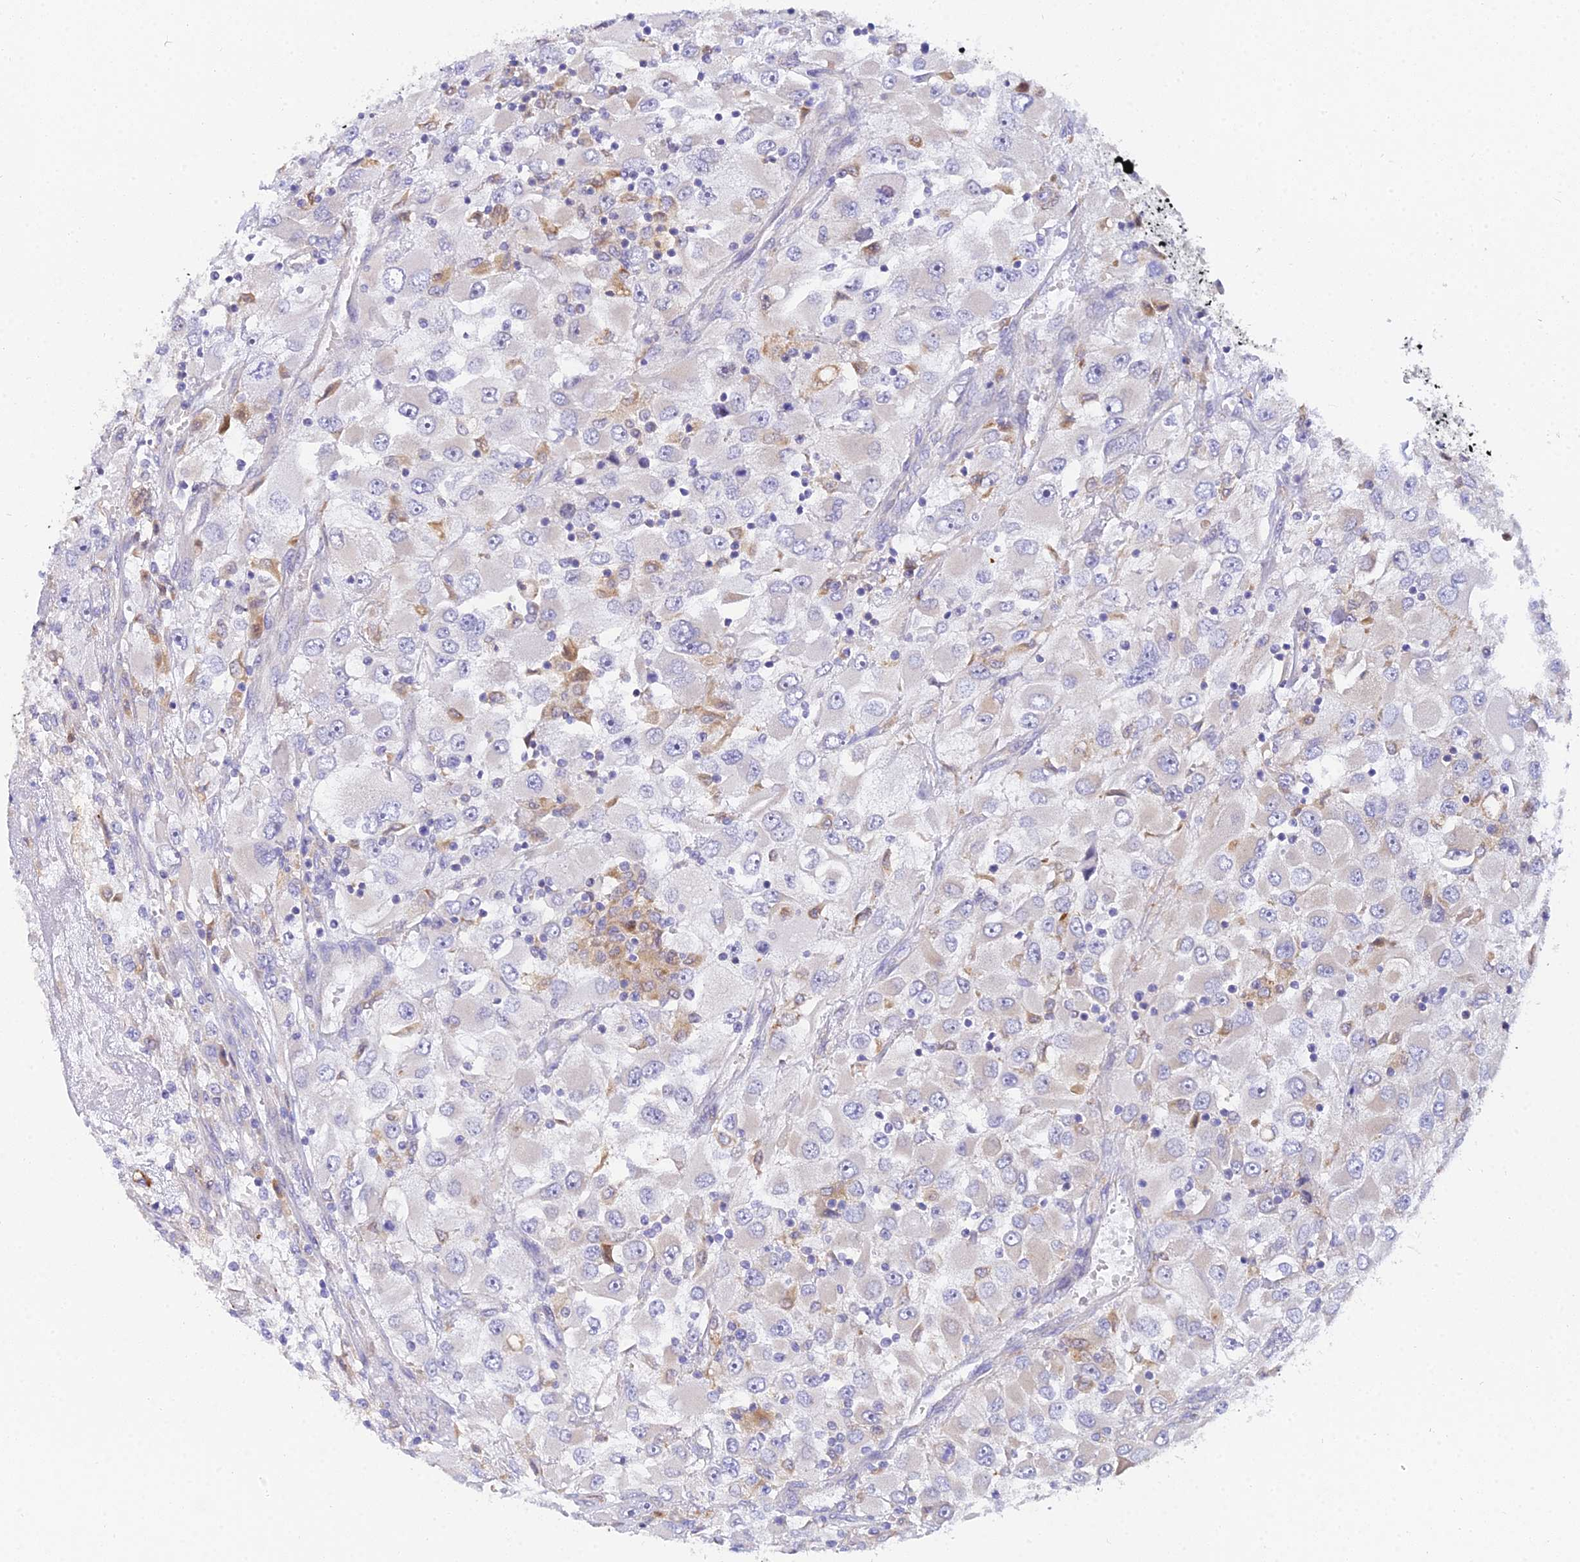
{"staining": {"intensity": "negative", "quantity": "none", "location": "none"}, "tissue": "renal cancer", "cell_type": "Tumor cells", "image_type": "cancer", "snomed": [{"axis": "morphology", "description": "Adenocarcinoma, NOS"}, {"axis": "topography", "description": "Kidney"}], "caption": "Renal adenocarcinoma was stained to show a protein in brown. There is no significant expression in tumor cells. (Immunohistochemistry, brightfield microscopy, high magnification).", "gene": "ARL8B", "patient": {"sex": "female", "age": 52}}